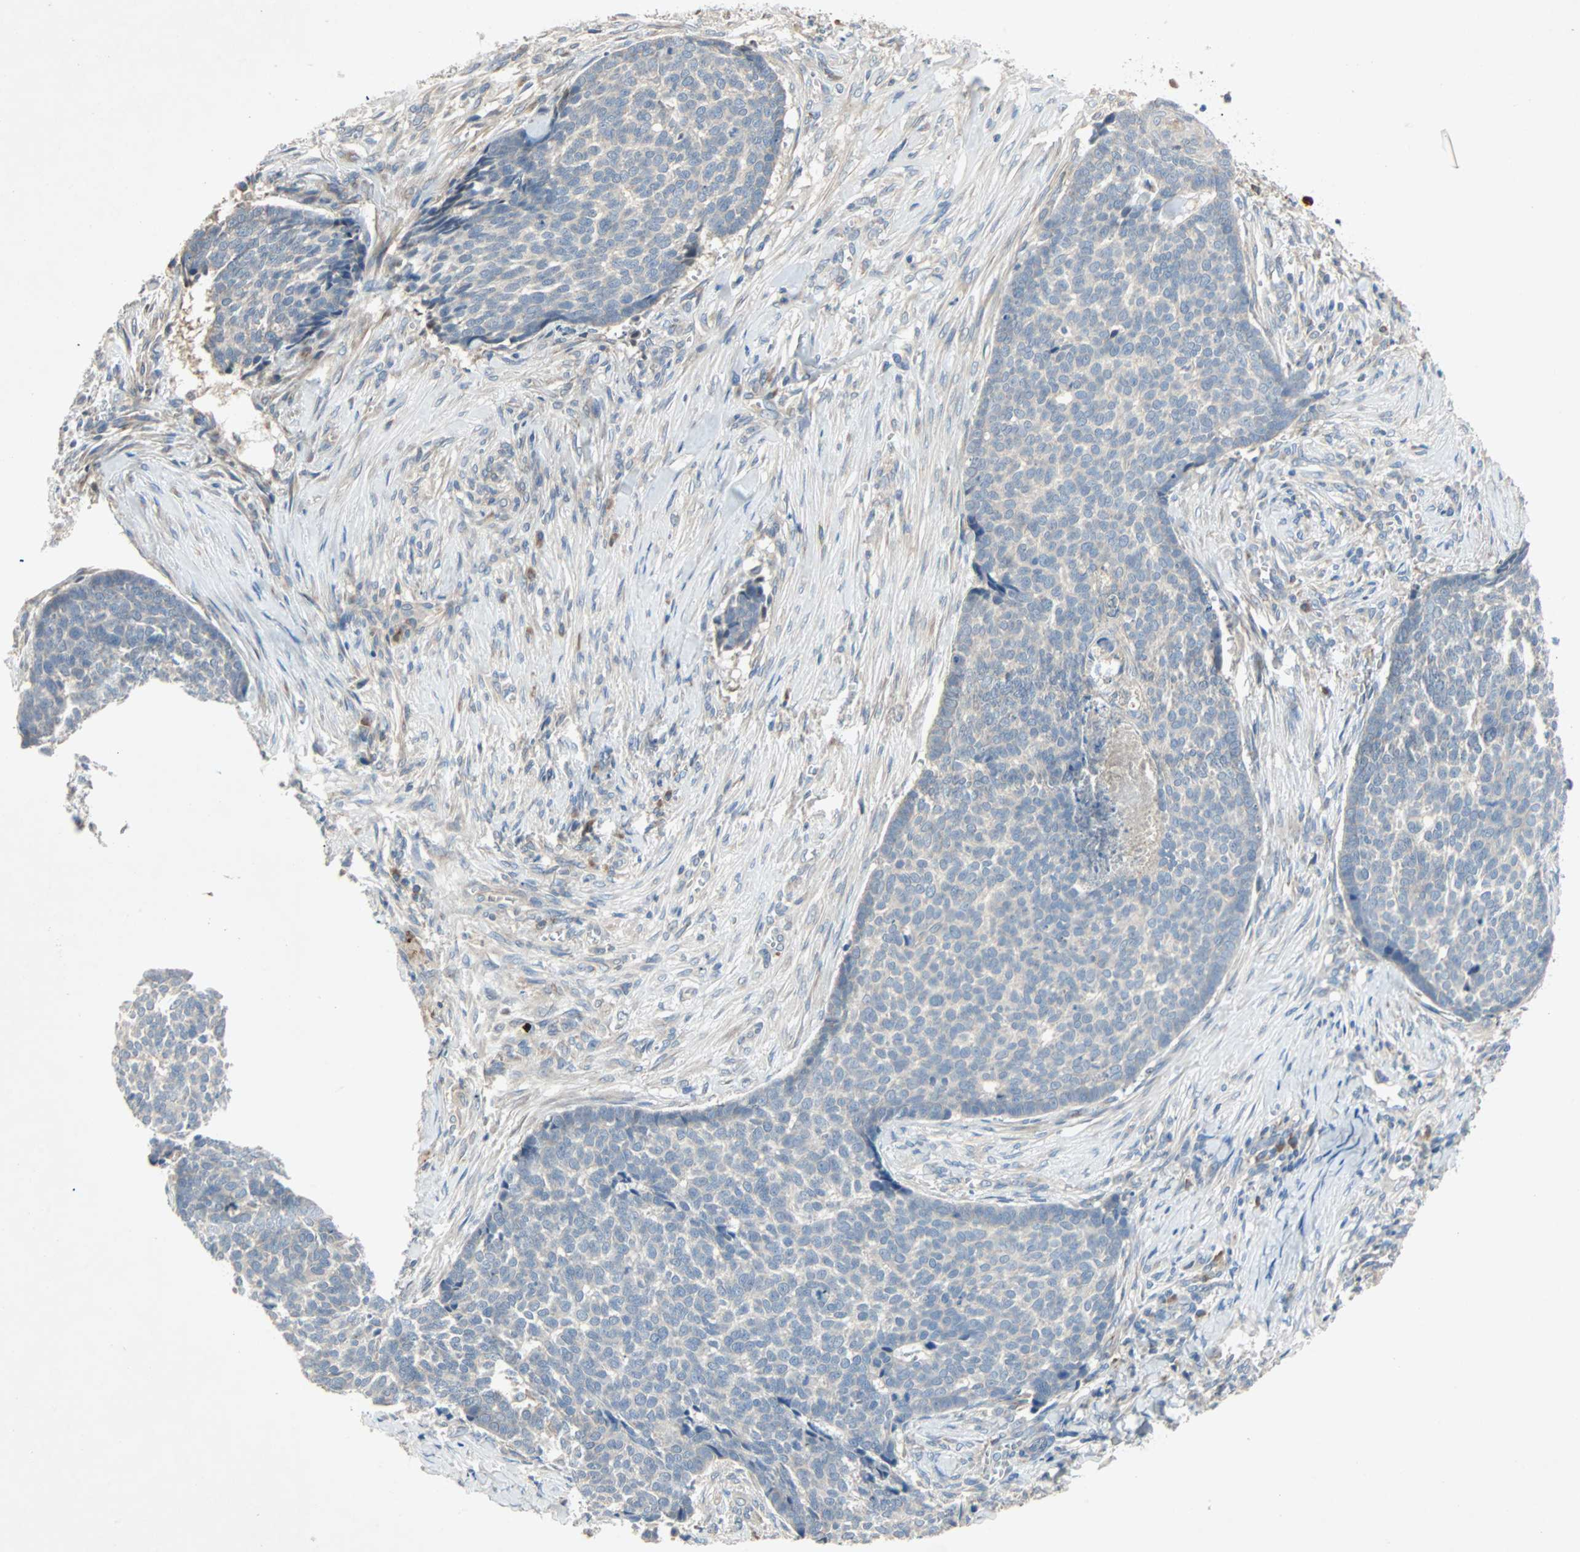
{"staining": {"intensity": "weak", "quantity": "25%-75%", "location": "cytoplasmic/membranous"}, "tissue": "skin cancer", "cell_type": "Tumor cells", "image_type": "cancer", "snomed": [{"axis": "morphology", "description": "Basal cell carcinoma"}, {"axis": "topography", "description": "Skin"}], "caption": "Skin cancer tissue shows weak cytoplasmic/membranous expression in approximately 25%-75% of tumor cells The staining was performed using DAB, with brown indicating positive protein expression. Nuclei are stained blue with hematoxylin.", "gene": "XYLT1", "patient": {"sex": "male", "age": 84}}